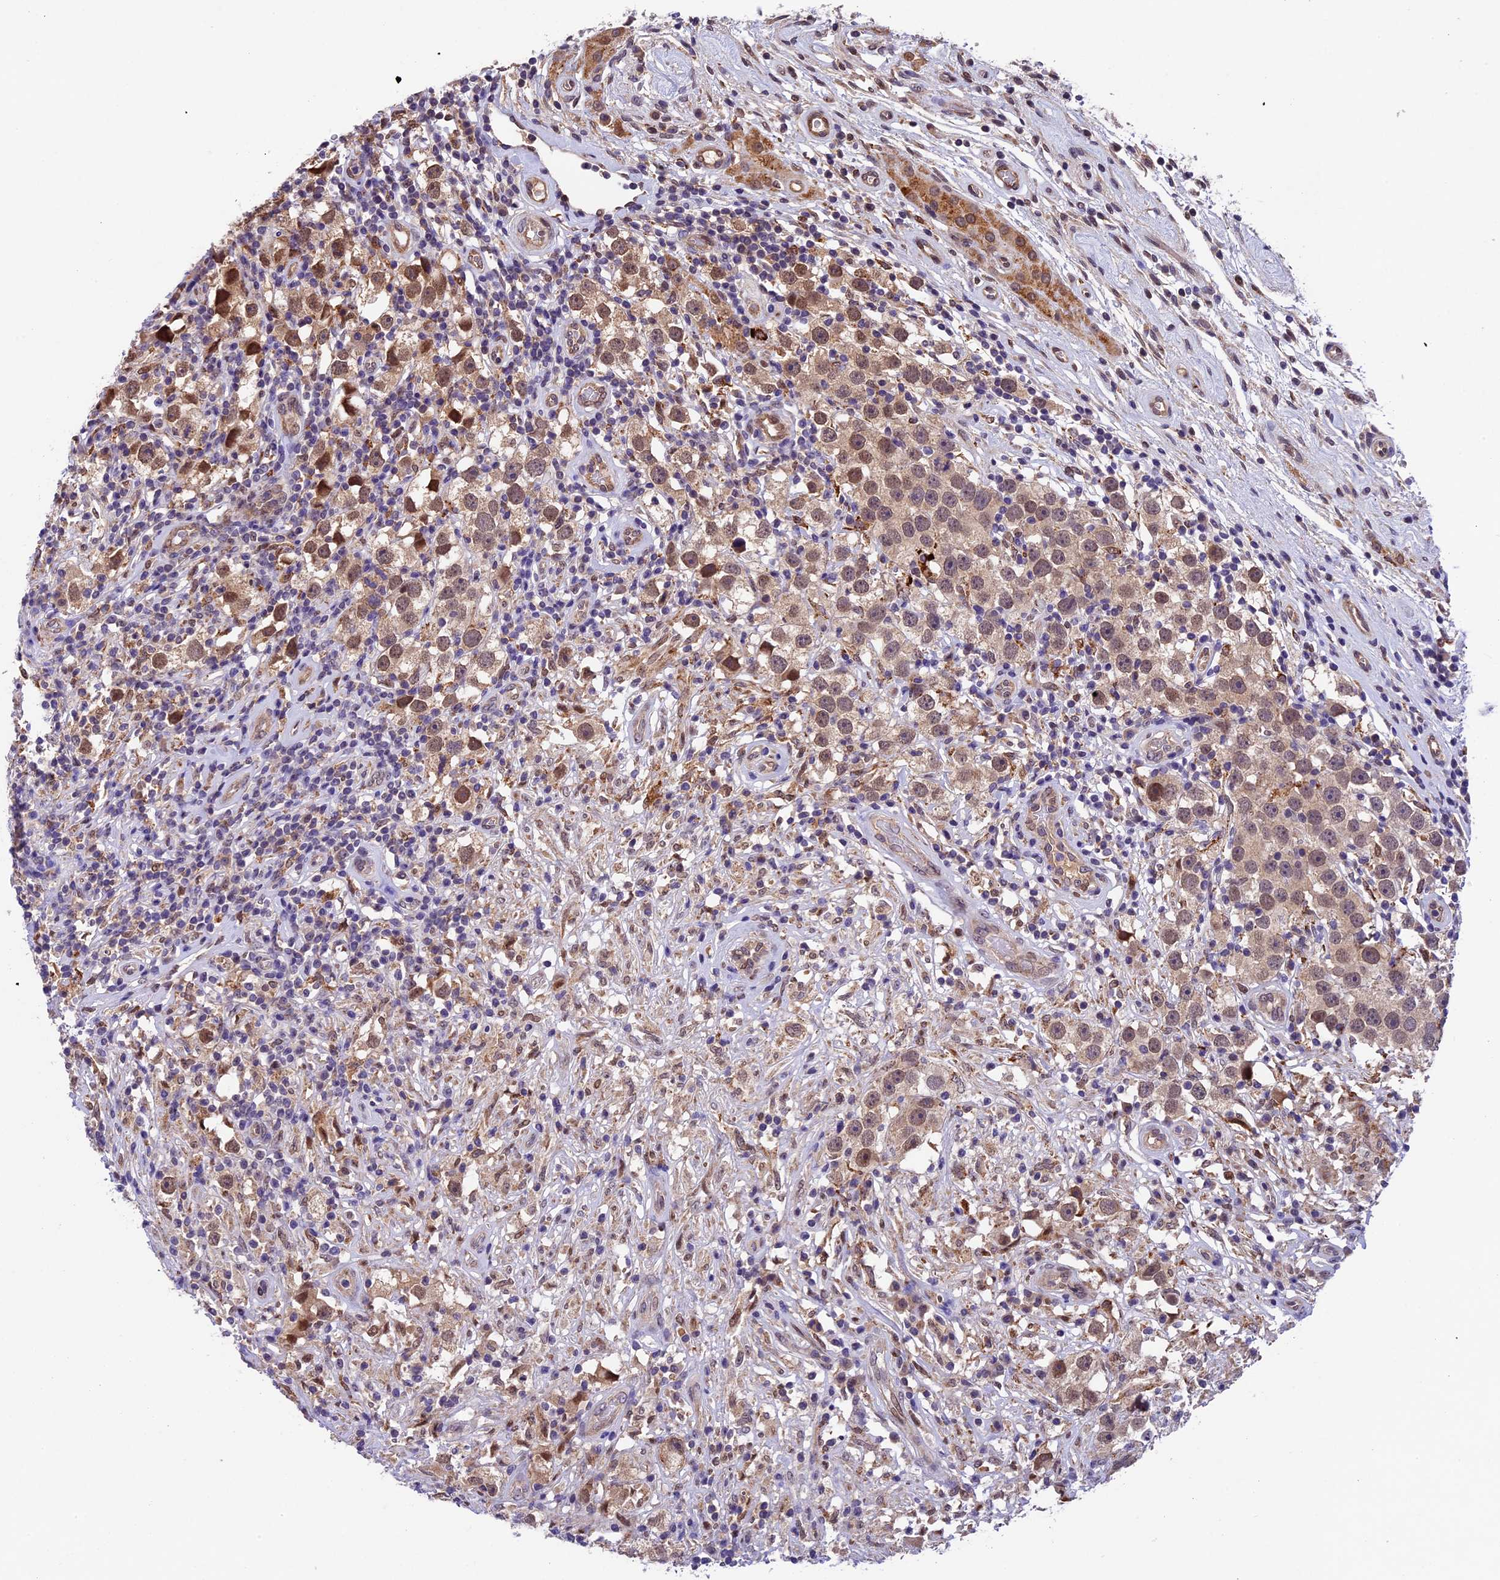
{"staining": {"intensity": "moderate", "quantity": "25%-75%", "location": "nuclear"}, "tissue": "testis cancer", "cell_type": "Tumor cells", "image_type": "cancer", "snomed": [{"axis": "morphology", "description": "Seminoma, NOS"}, {"axis": "topography", "description": "Testis"}], "caption": "An image showing moderate nuclear expression in approximately 25%-75% of tumor cells in testis cancer, as visualized by brown immunohistochemical staining.", "gene": "CCSER1", "patient": {"sex": "male", "age": 49}}